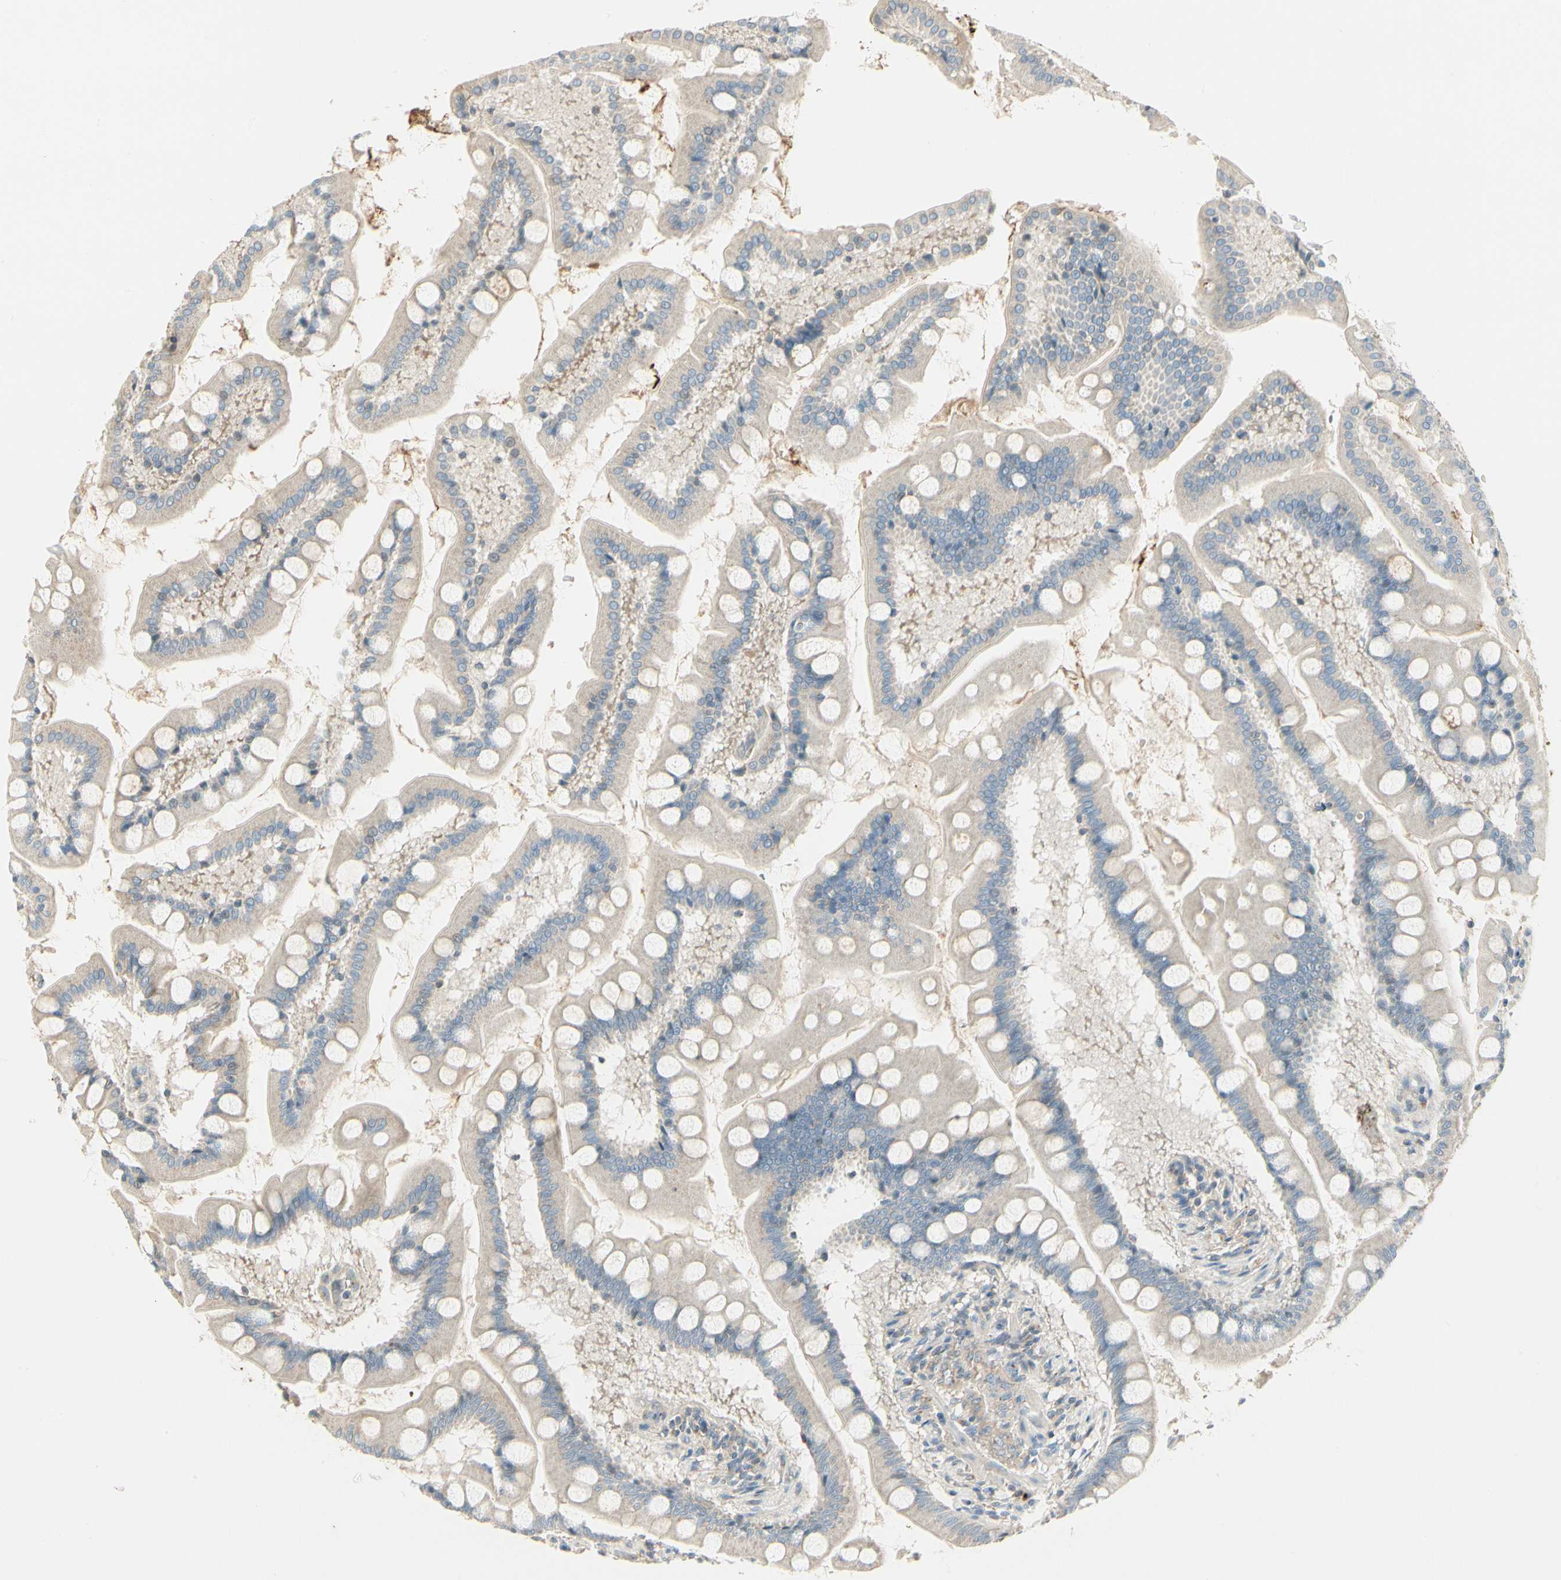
{"staining": {"intensity": "weak", "quantity": ">75%", "location": "cytoplasmic/membranous"}, "tissue": "small intestine", "cell_type": "Glandular cells", "image_type": "normal", "snomed": [{"axis": "morphology", "description": "Normal tissue, NOS"}, {"axis": "topography", "description": "Small intestine"}], "caption": "Protein analysis of unremarkable small intestine displays weak cytoplasmic/membranous positivity in approximately >75% of glandular cells.", "gene": "ABCA3", "patient": {"sex": "male", "age": 41}}